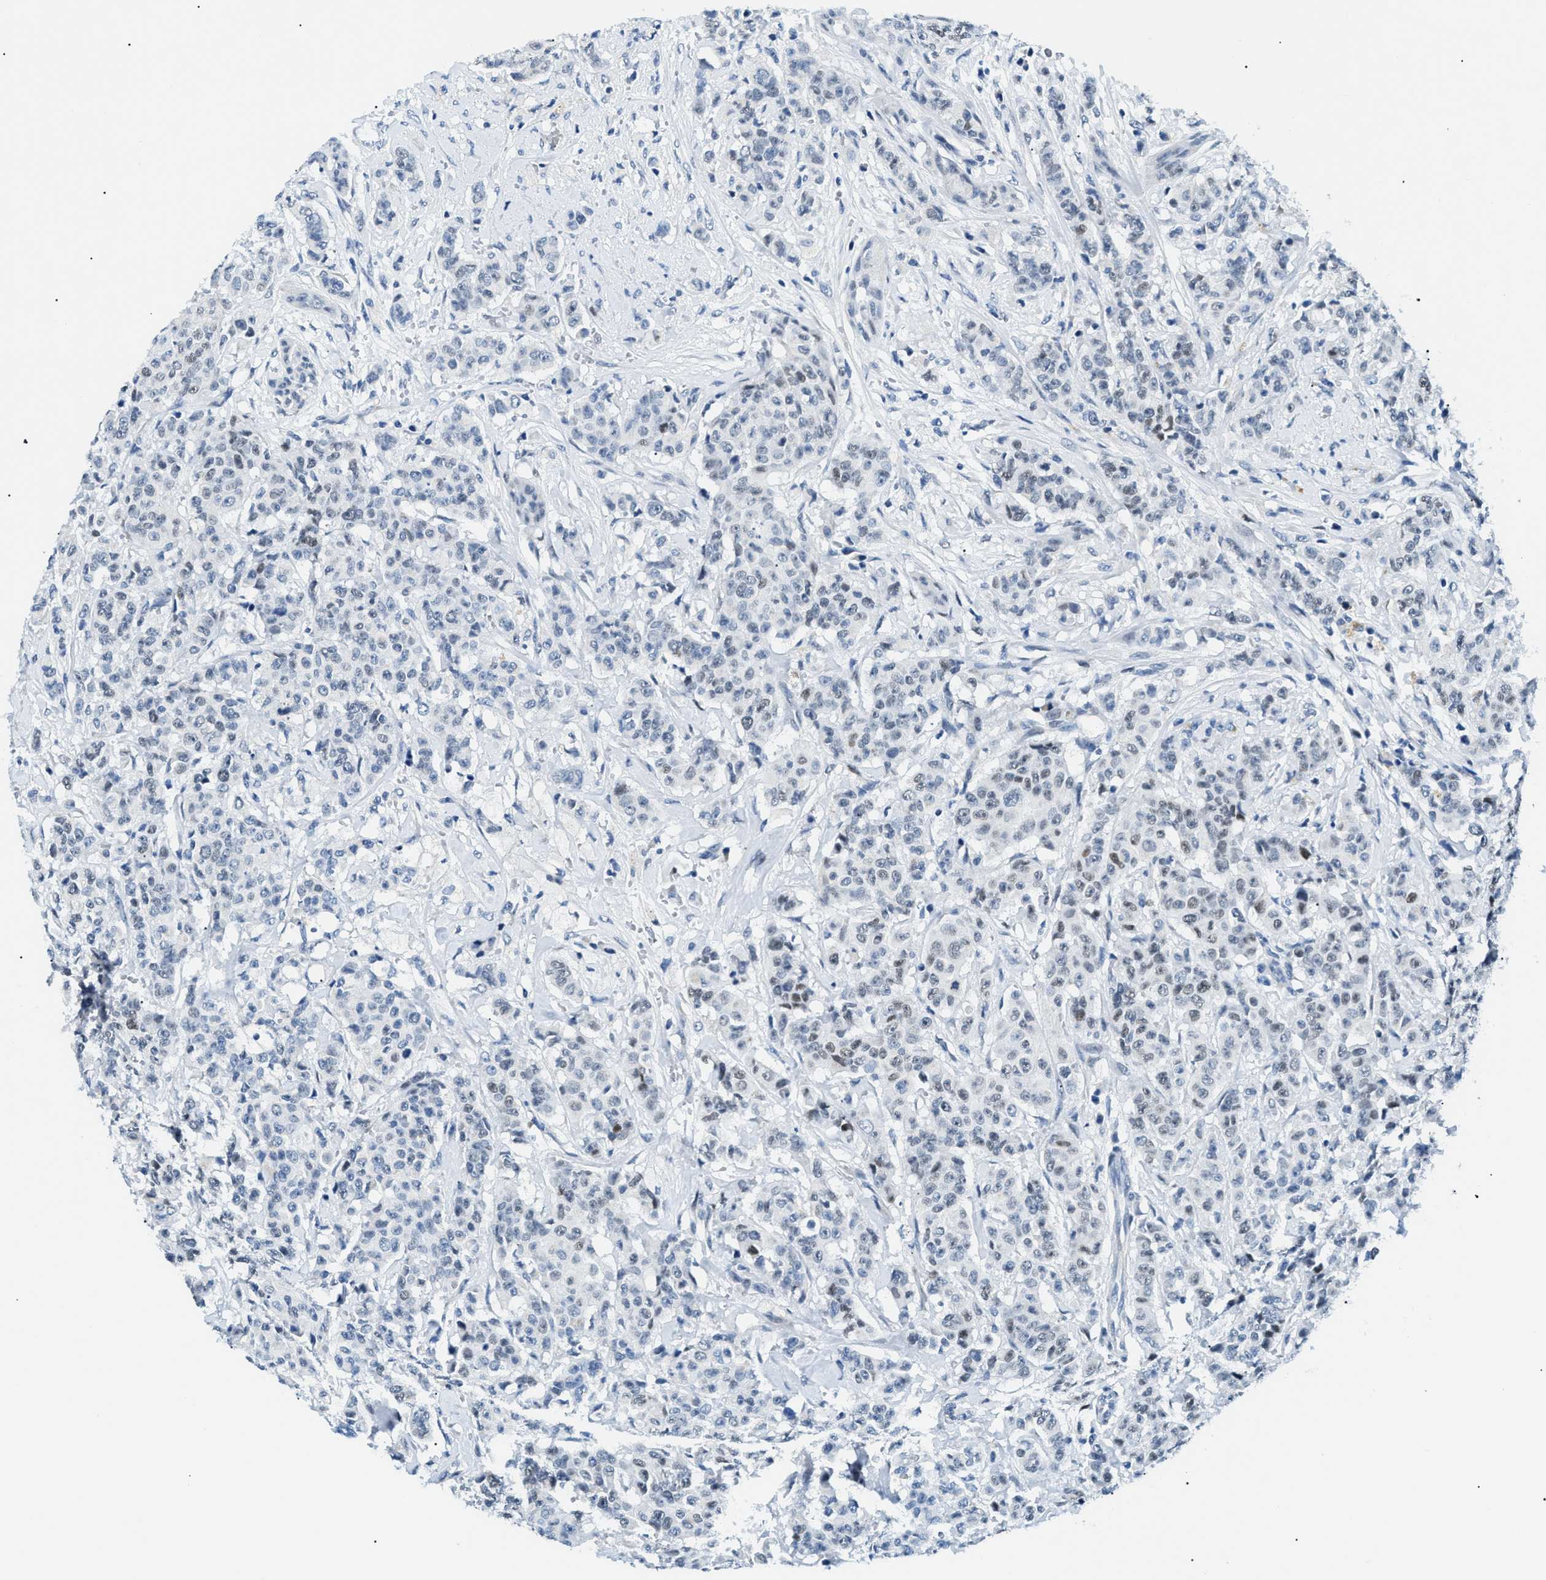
{"staining": {"intensity": "weak", "quantity": "25%-75%", "location": "nuclear"}, "tissue": "breast cancer", "cell_type": "Tumor cells", "image_type": "cancer", "snomed": [{"axis": "morphology", "description": "Normal tissue, NOS"}, {"axis": "morphology", "description": "Duct carcinoma"}, {"axis": "topography", "description": "Breast"}], "caption": "High-magnification brightfield microscopy of breast cancer stained with DAB (brown) and counterstained with hematoxylin (blue). tumor cells exhibit weak nuclear expression is identified in approximately25%-75% of cells.", "gene": "SMARCC1", "patient": {"sex": "female", "age": 40}}